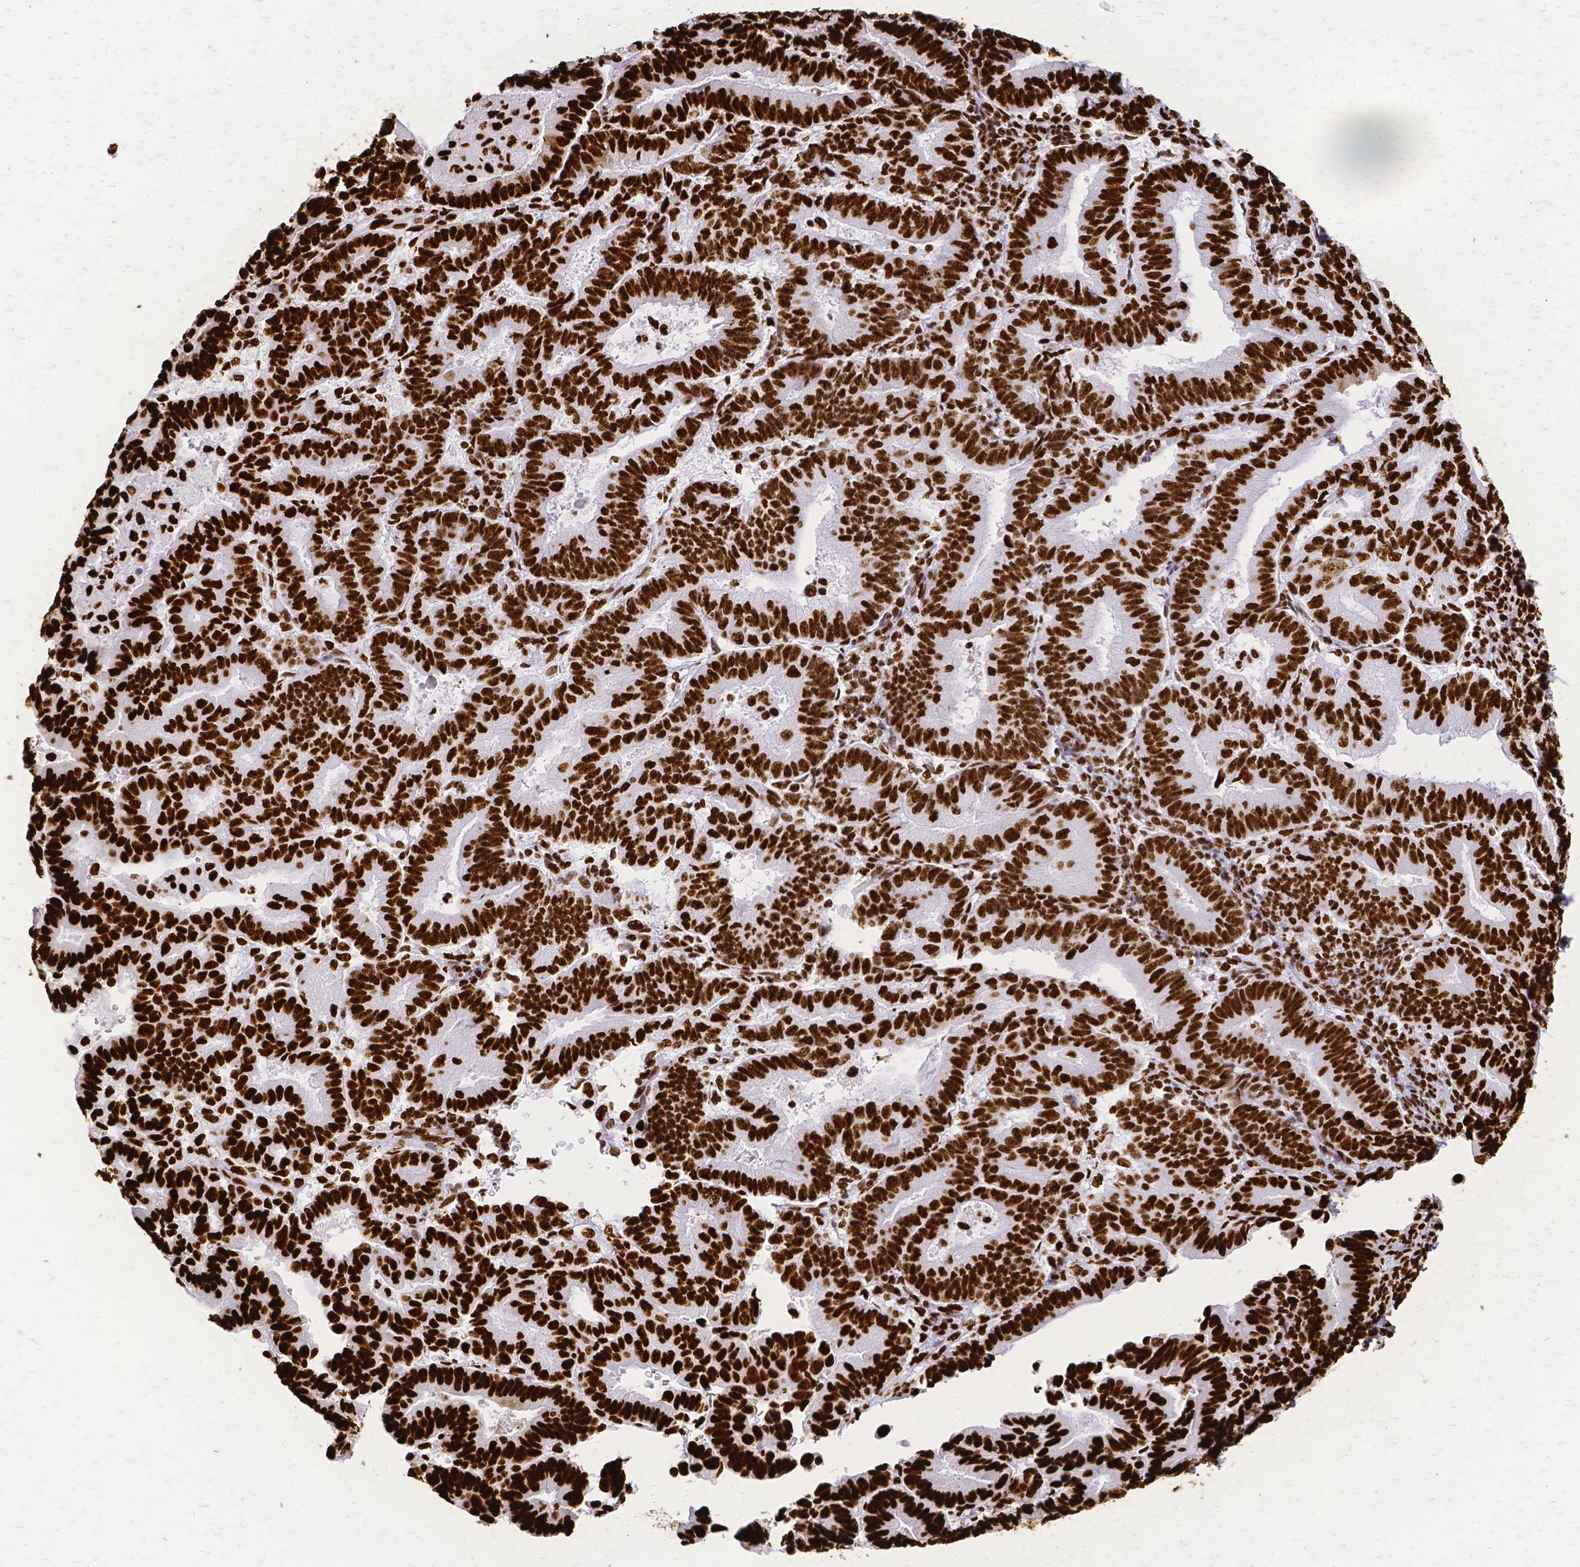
{"staining": {"intensity": "strong", "quantity": ">75%", "location": "nuclear"}, "tissue": "endometrial cancer", "cell_type": "Tumor cells", "image_type": "cancer", "snomed": [{"axis": "morphology", "description": "Adenocarcinoma, NOS"}, {"axis": "topography", "description": "Endometrium"}], "caption": "Tumor cells display high levels of strong nuclear positivity in approximately >75% of cells in endometrial adenocarcinoma.", "gene": "SFPQ", "patient": {"sex": "female", "age": 70}}